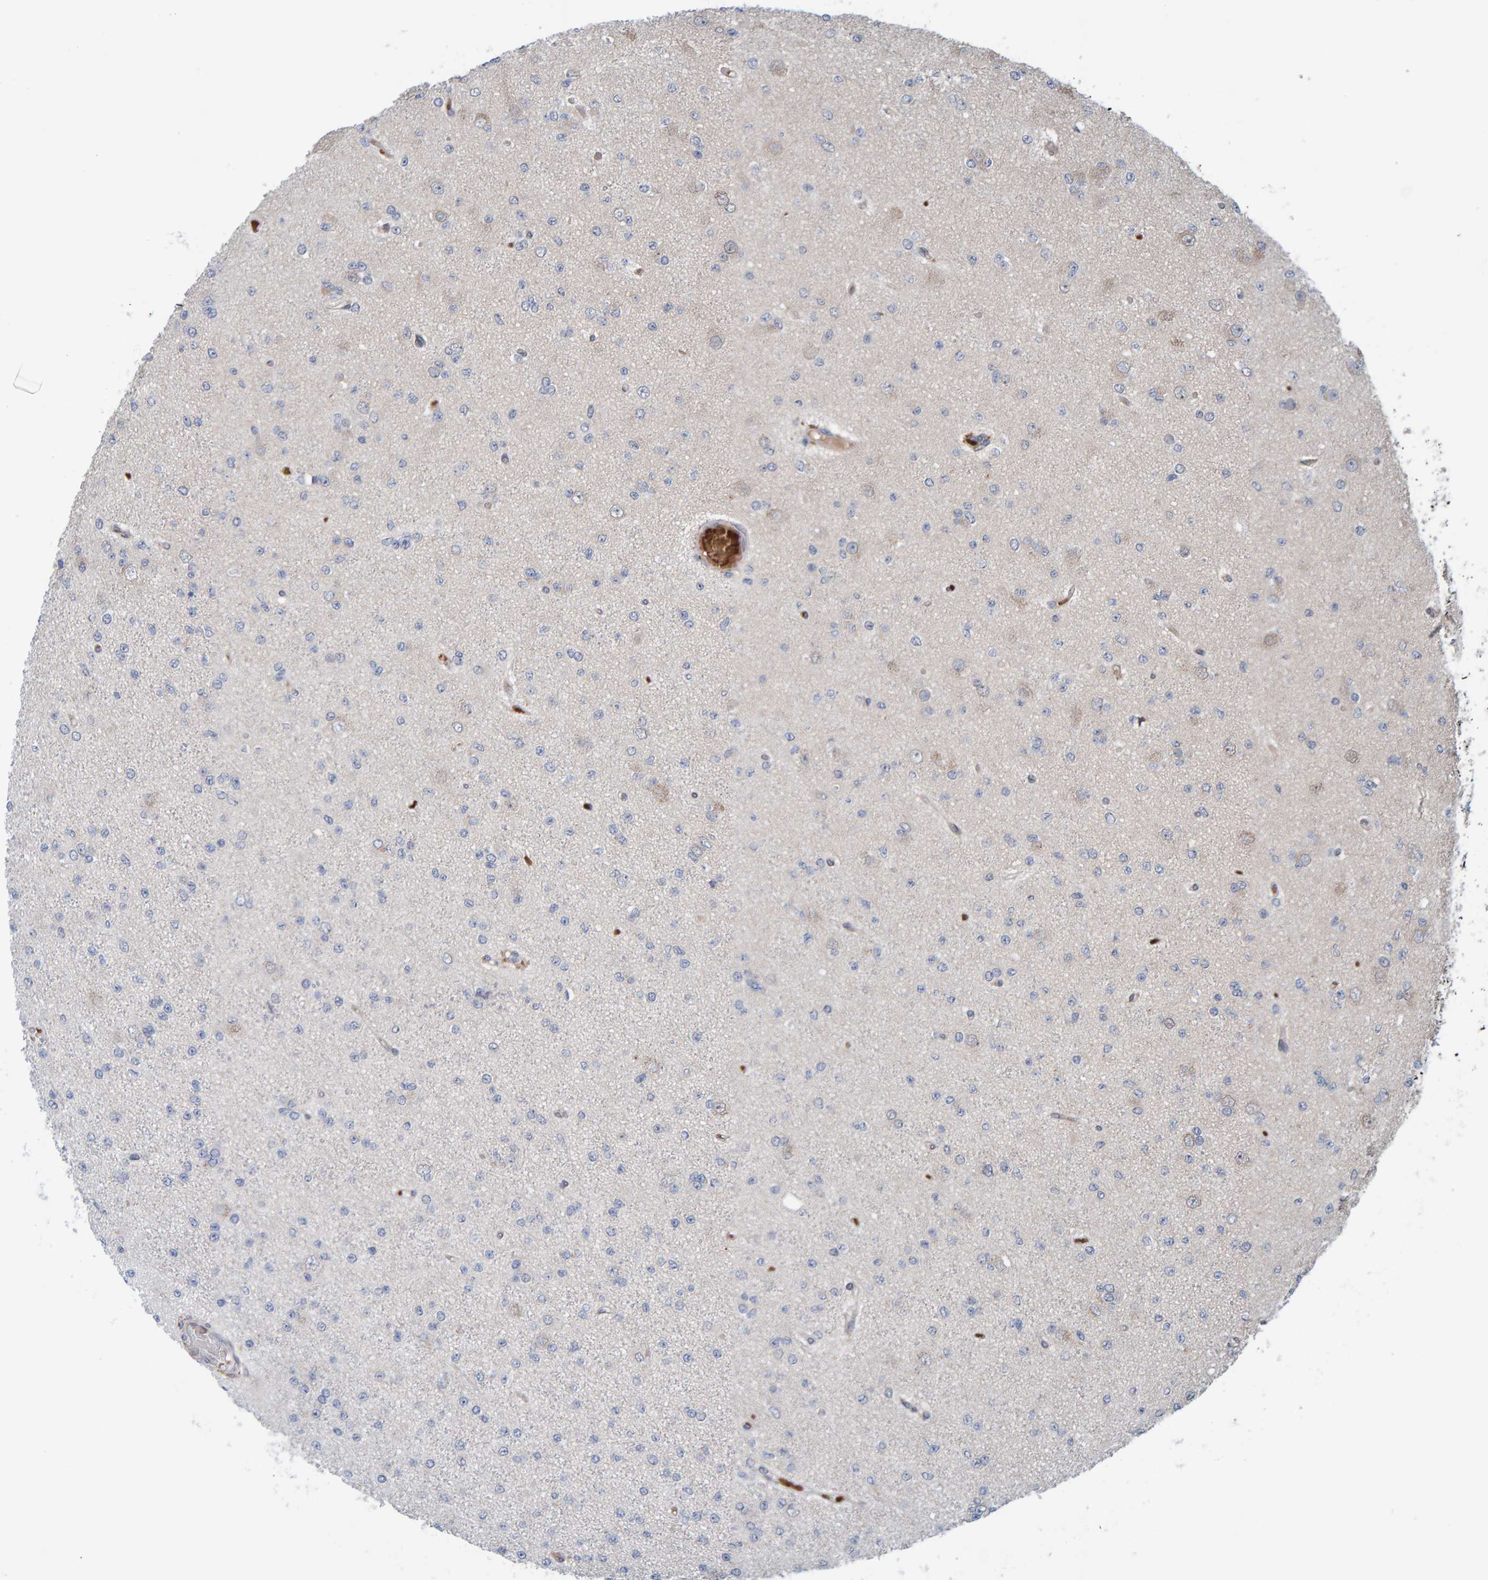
{"staining": {"intensity": "negative", "quantity": "none", "location": "none"}, "tissue": "glioma", "cell_type": "Tumor cells", "image_type": "cancer", "snomed": [{"axis": "morphology", "description": "Glioma, malignant, Low grade"}, {"axis": "topography", "description": "Brain"}], "caption": "Immunohistochemistry (IHC) of low-grade glioma (malignant) demonstrates no expression in tumor cells.", "gene": "MFSD6L", "patient": {"sex": "female", "age": 22}}